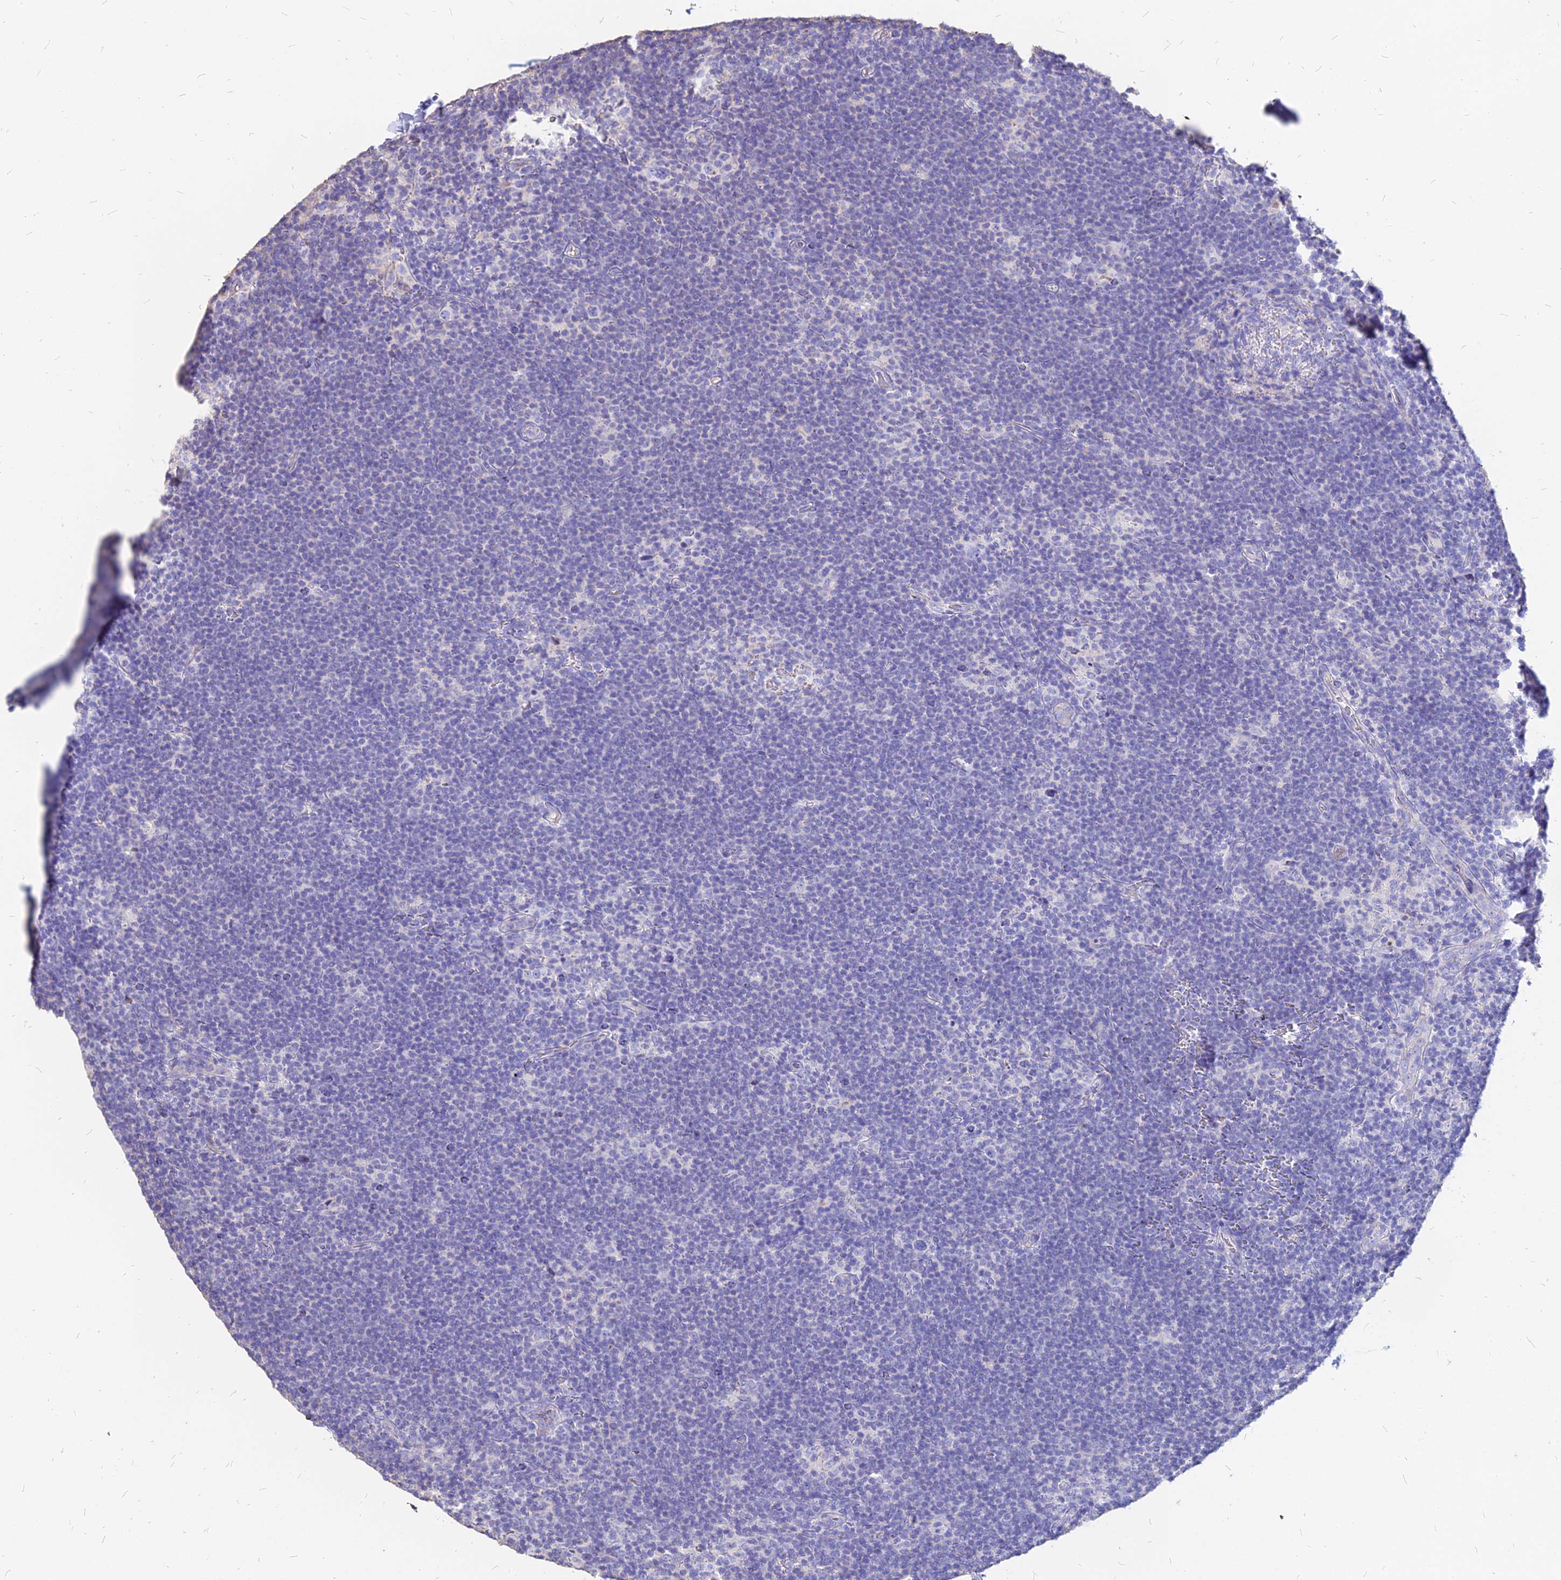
{"staining": {"intensity": "negative", "quantity": "none", "location": "none"}, "tissue": "lymphoma", "cell_type": "Tumor cells", "image_type": "cancer", "snomed": [{"axis": "morphology", "description": "Hodgkin's disease, NOS"}, {"axis": "topography", "description": "Lymph node"}], "caption": "Hodgkin's disease was stained to show a protein in brown. There is no significant expression in tumor cells.", "gene": "NME5", "patient": {"sex": "female", "age": 57}}